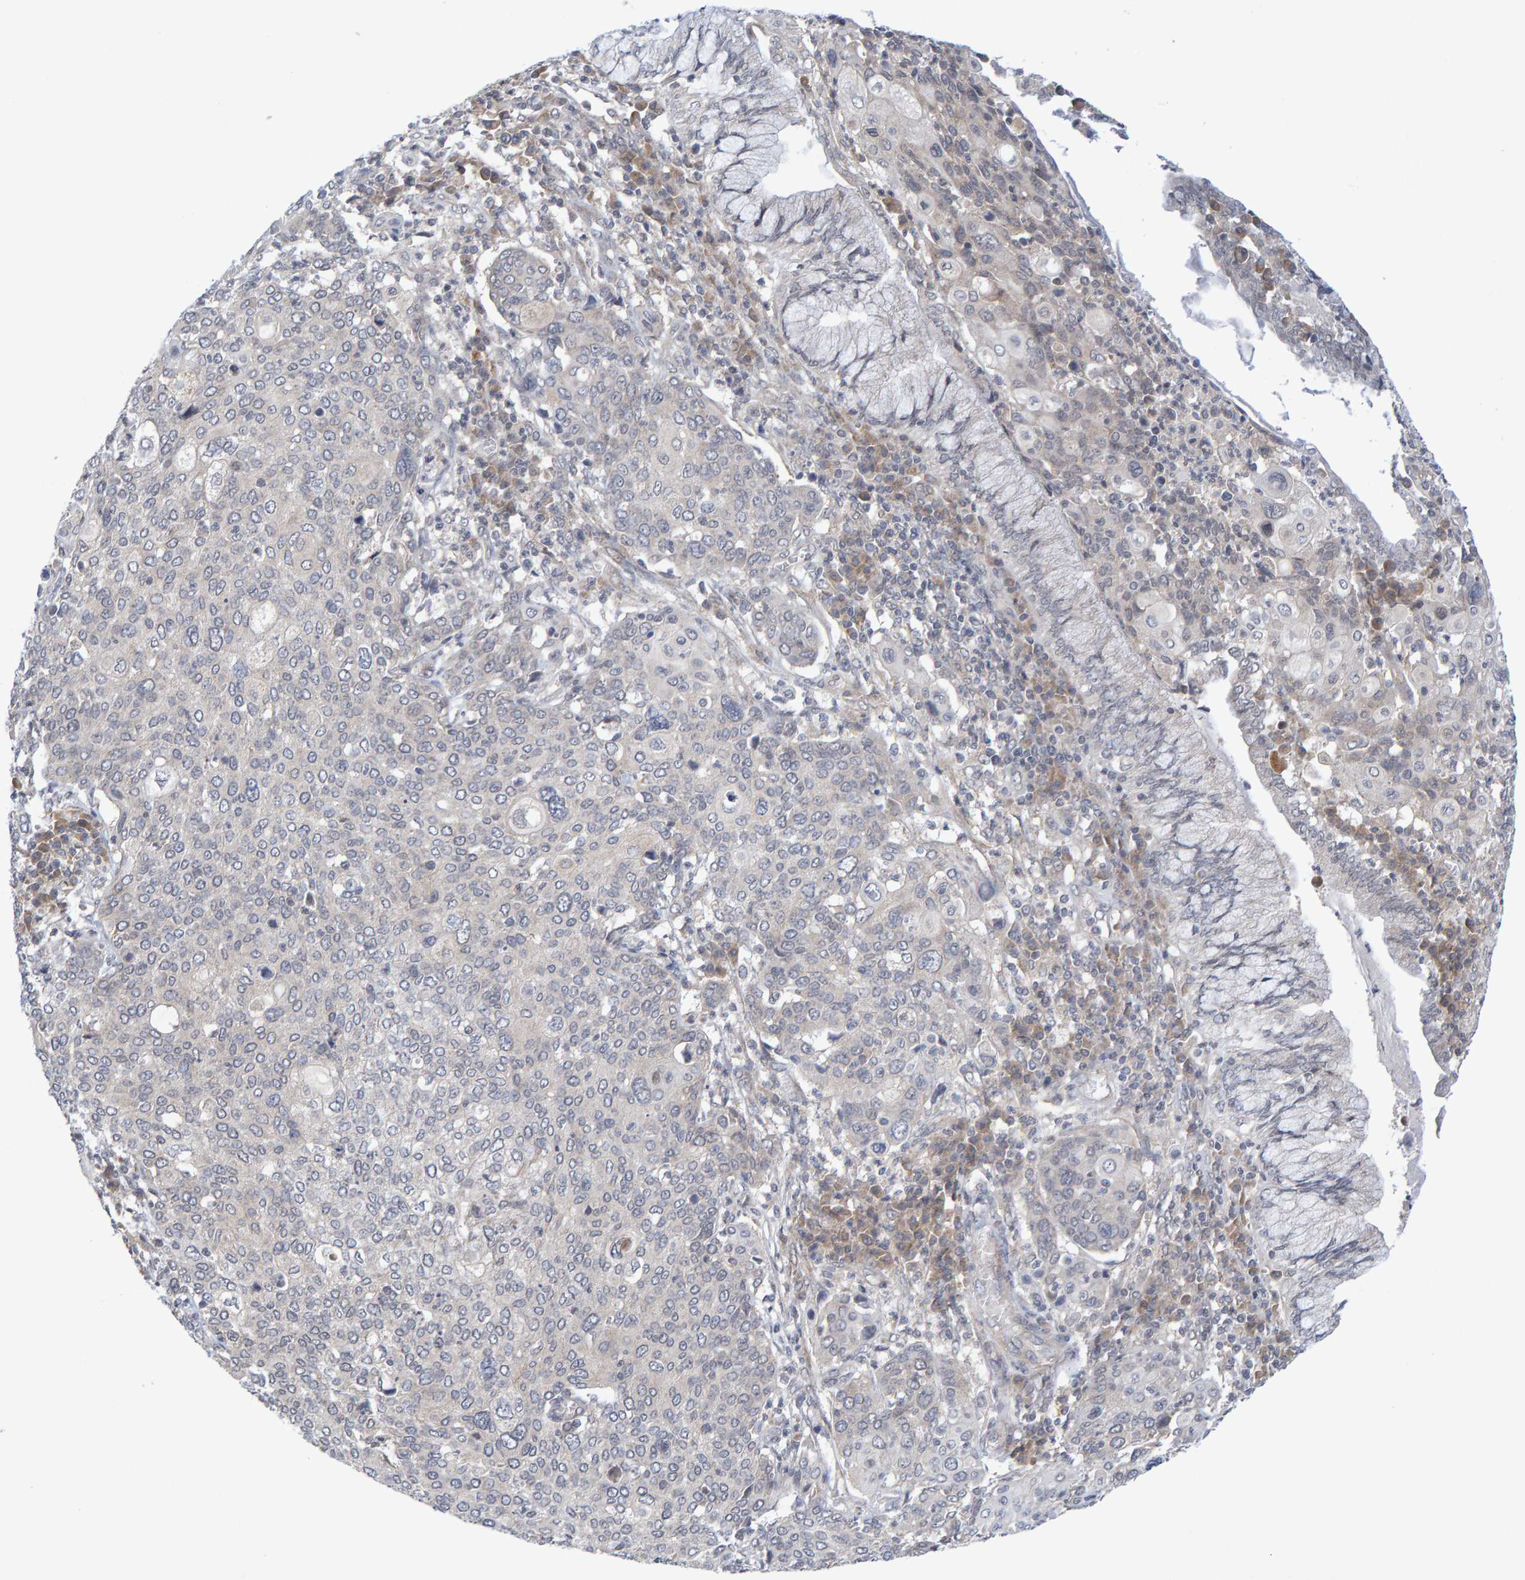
{"staining": {"intensity": "negative", "quantity": "none", "location": "none"}, "tissue": "cervical cancer", "cell_type": "Tumor cells", "image_type": "cancer", "snomed": [{"axis": "morphology", "description": "Squamous cell carcinoma, NOS"}, {"axis": "topography", "description": "Cervix"}], "caption": "Immunohistochemical staining of cervical cancer displays no significant staining in tumor cells.", "gene": "CDH2", "patient": {"sex": "female", "age": 40}}